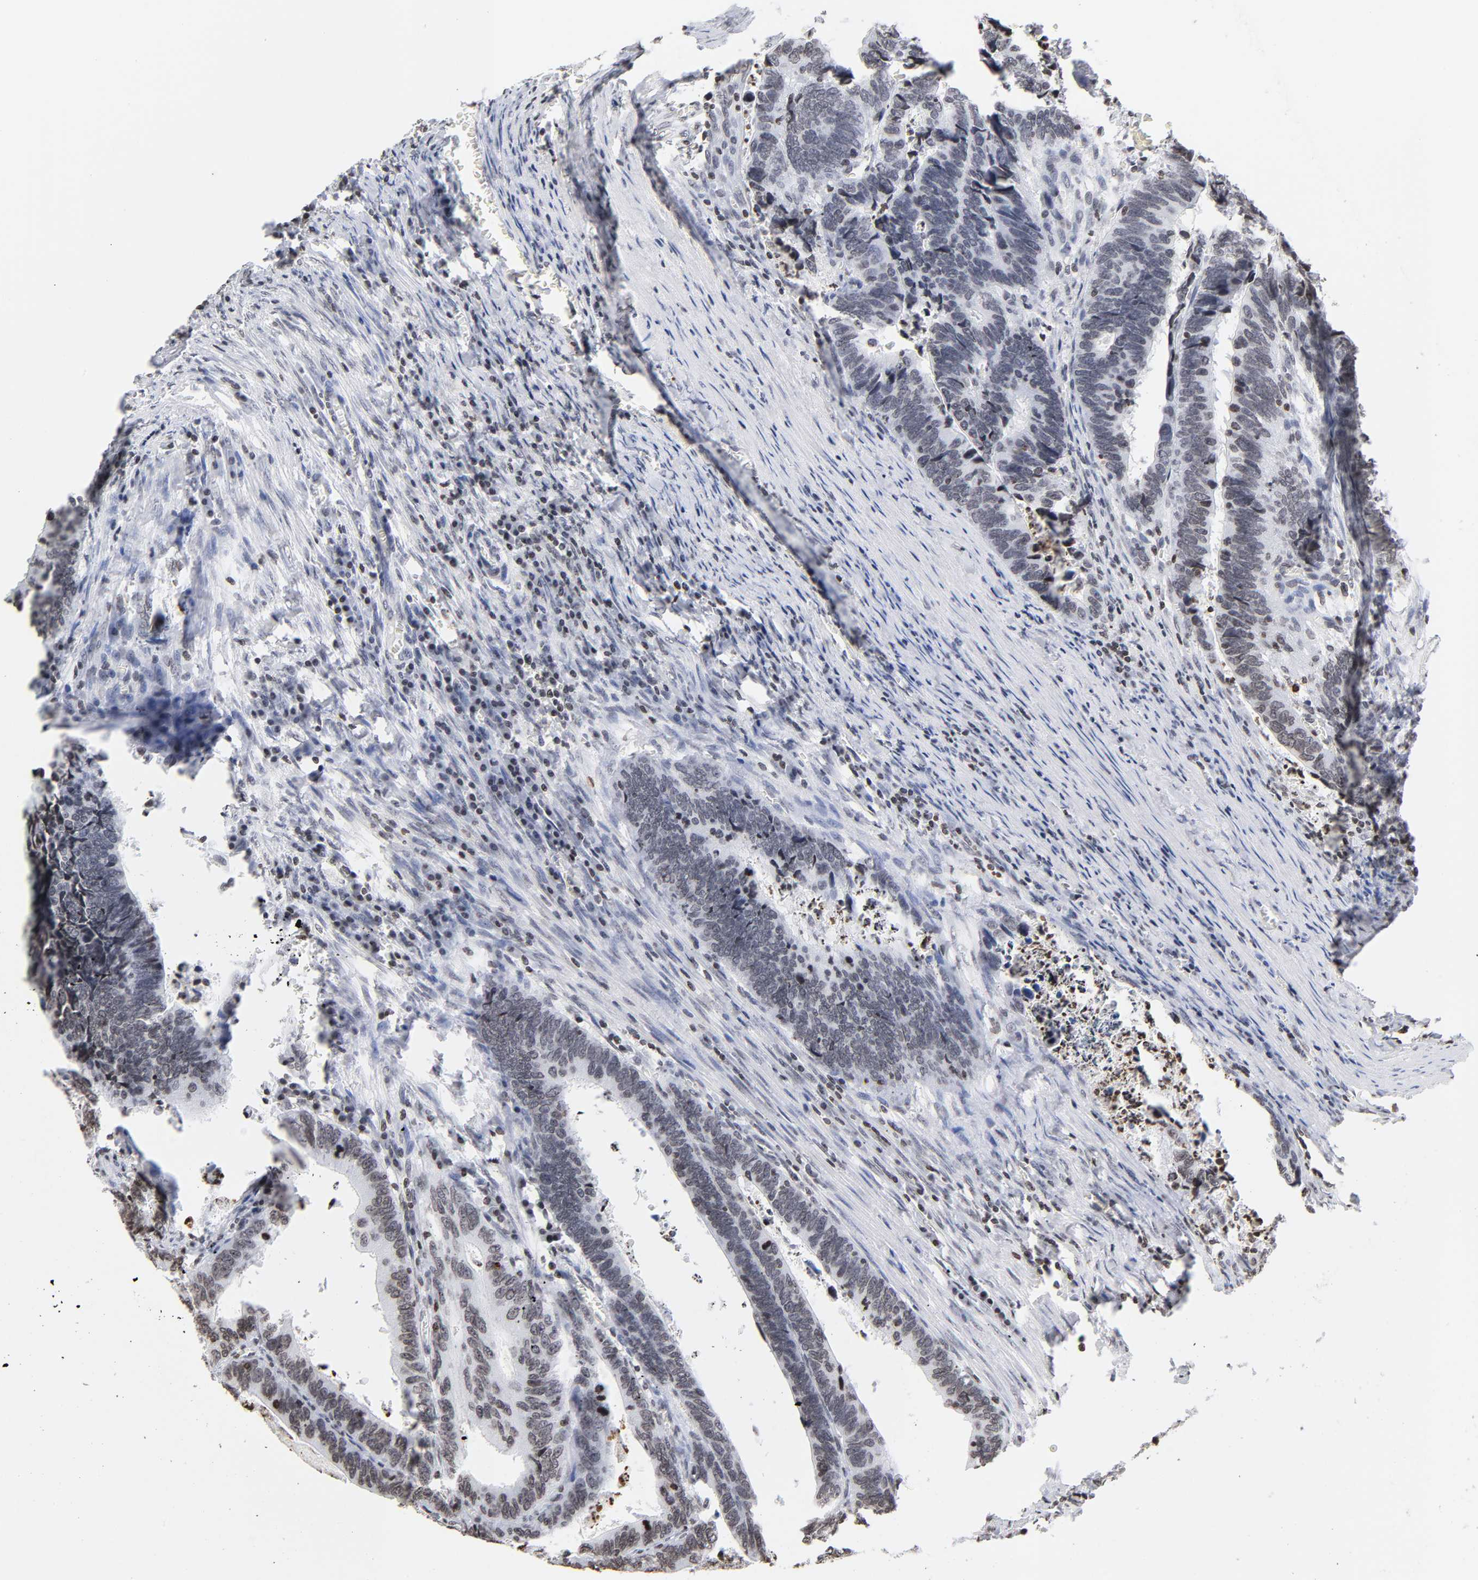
{"staining": {"intensity": "negative", "quantity": "none", "location": "none"}, "tissue": "colorectal cancer", "cell_type": "Tumor cells", "image_type": "cancer", "snomed": [{"axis": "morphology", "description": "Adenocarcinoma, NOS"}, {"axis": "topography", "description": "Colon"}], "caption": "The micrograph demonstrates no significant staining in tumor cells of colorectal cancer (adenocarcinoma). (DAB IHC visualized using brightfield microscopy, high magnification).", "gene": "H2AC12", "patient": {"sex": "male", "age": 72}}